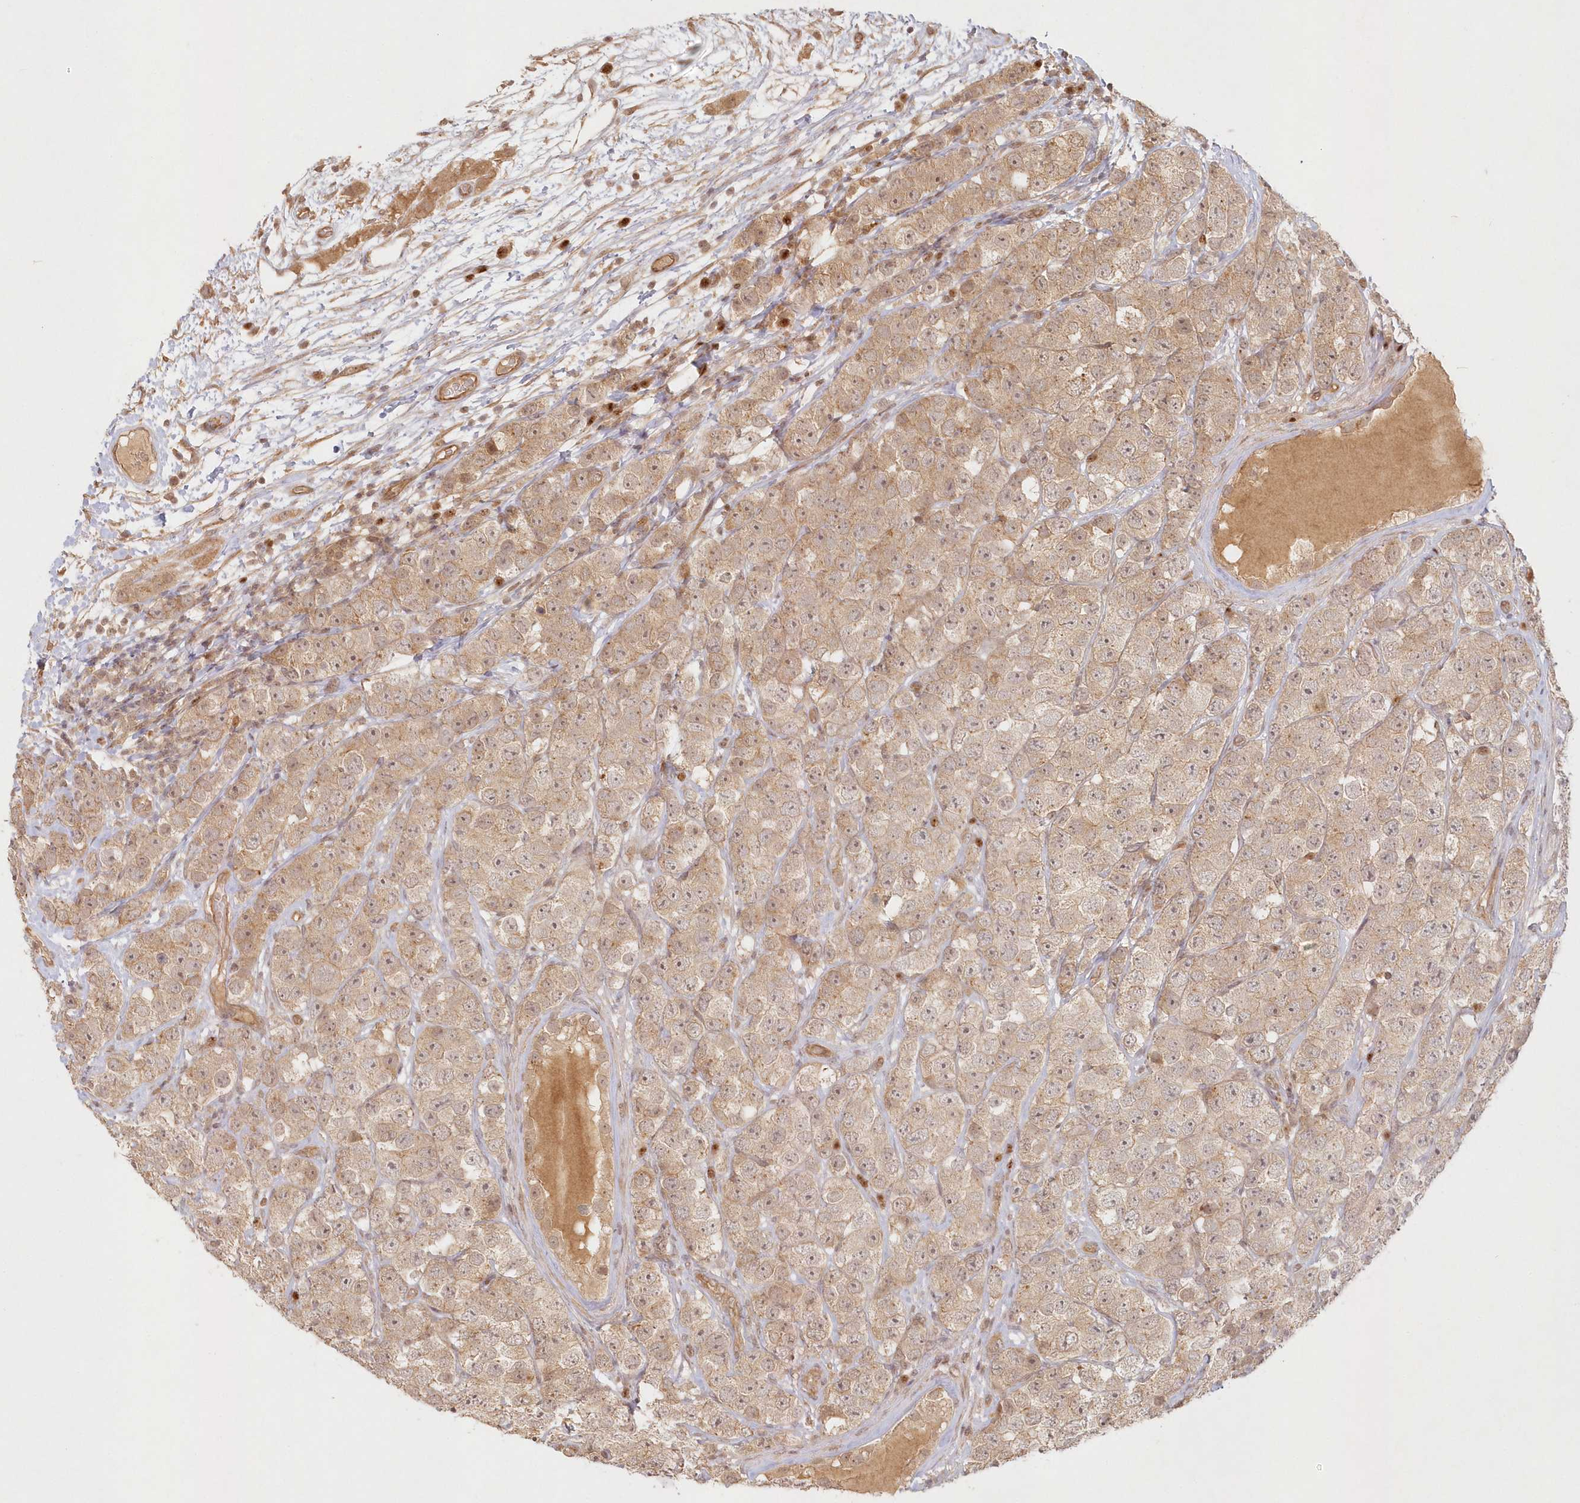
{"staining": {"intensity": "weak", "quantity": ">75%", "location": "cytoplasmic/membranous"}, "tissue": "testis cancer", "cell_type": "Tumor cells", "image_type": "cancer", "snomed": [{"axis": "morphology", "description": "Seminoma, NOS"}, {"axis": "topography", "description": "Testis"}], "caption": "Immunohistochemistry (IHC) histopathology image of testis cancer (seminoma) stained for a protein (brown), which exhibits low levels of weak cytoplasmic/membranous expression in approximately >75% of tumor cells.", "gene": "KIAA0232", "patient": {"sex": "male", "age": 28}}